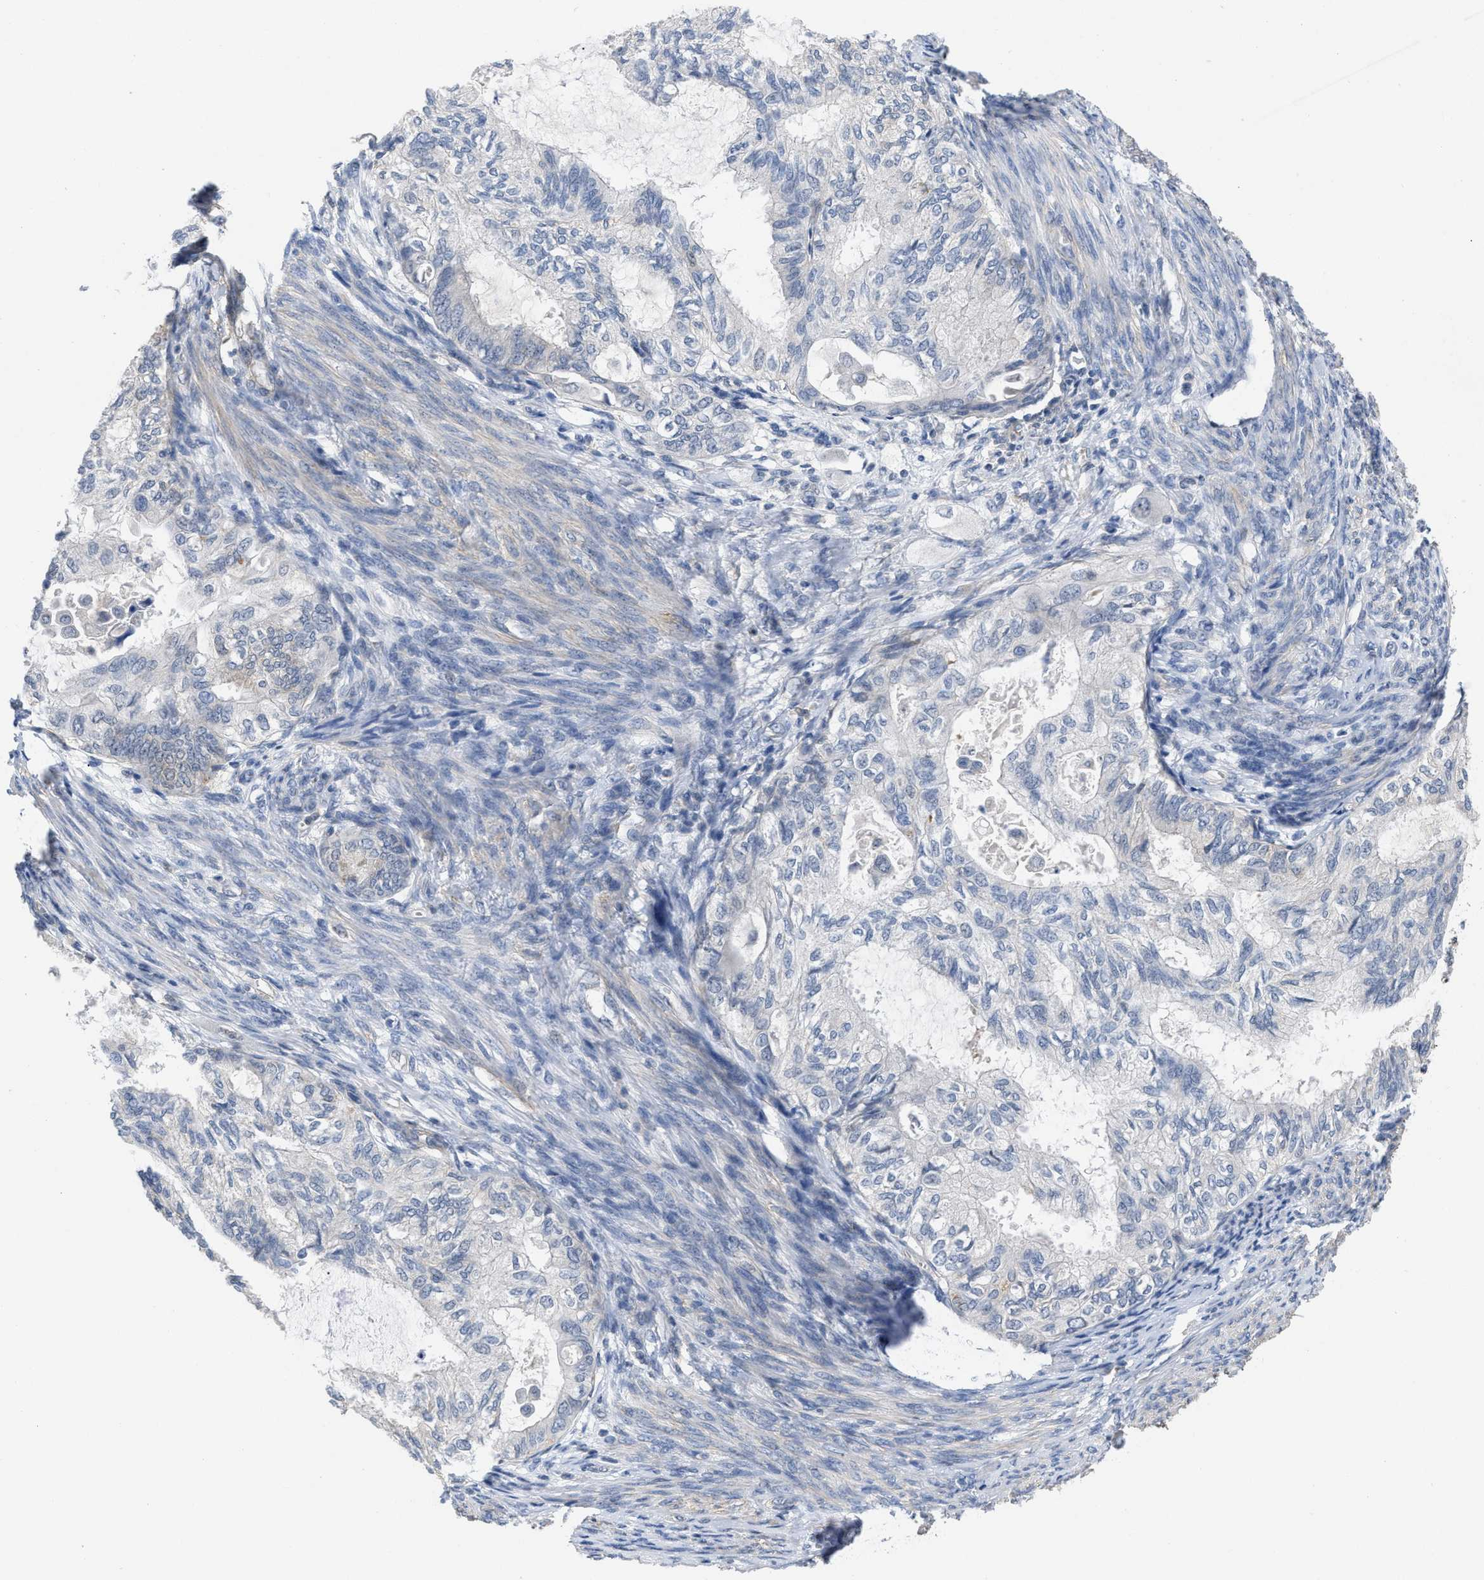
{"staining": {"intensity": "negative", "quantity": "none", "location": "none"}, "tissue": "cervical cancer", "cell_type": "Tumor cells", "image_type": "cancer", "snomed": [{"axis": "morphology", "description": "Normal tissue, NOS"}, {"axis": "morphology", "description": "Adenocarcinoma, NOS"}, {"axis": "topography", "description": "Cervix"}, {"axis": "topography", "description": "Endometrium"}], "caption": "Immunohistochemical staining of human cervical adenocarcinoma displays no significant staining in tumor cells. (Brightfield microscopy of DAB (3,3'-diaminobenzidine) immunohistochemistry at high magnification).", "gene": "TMEM131", "patient": {"sex": "female", "age": 86}}